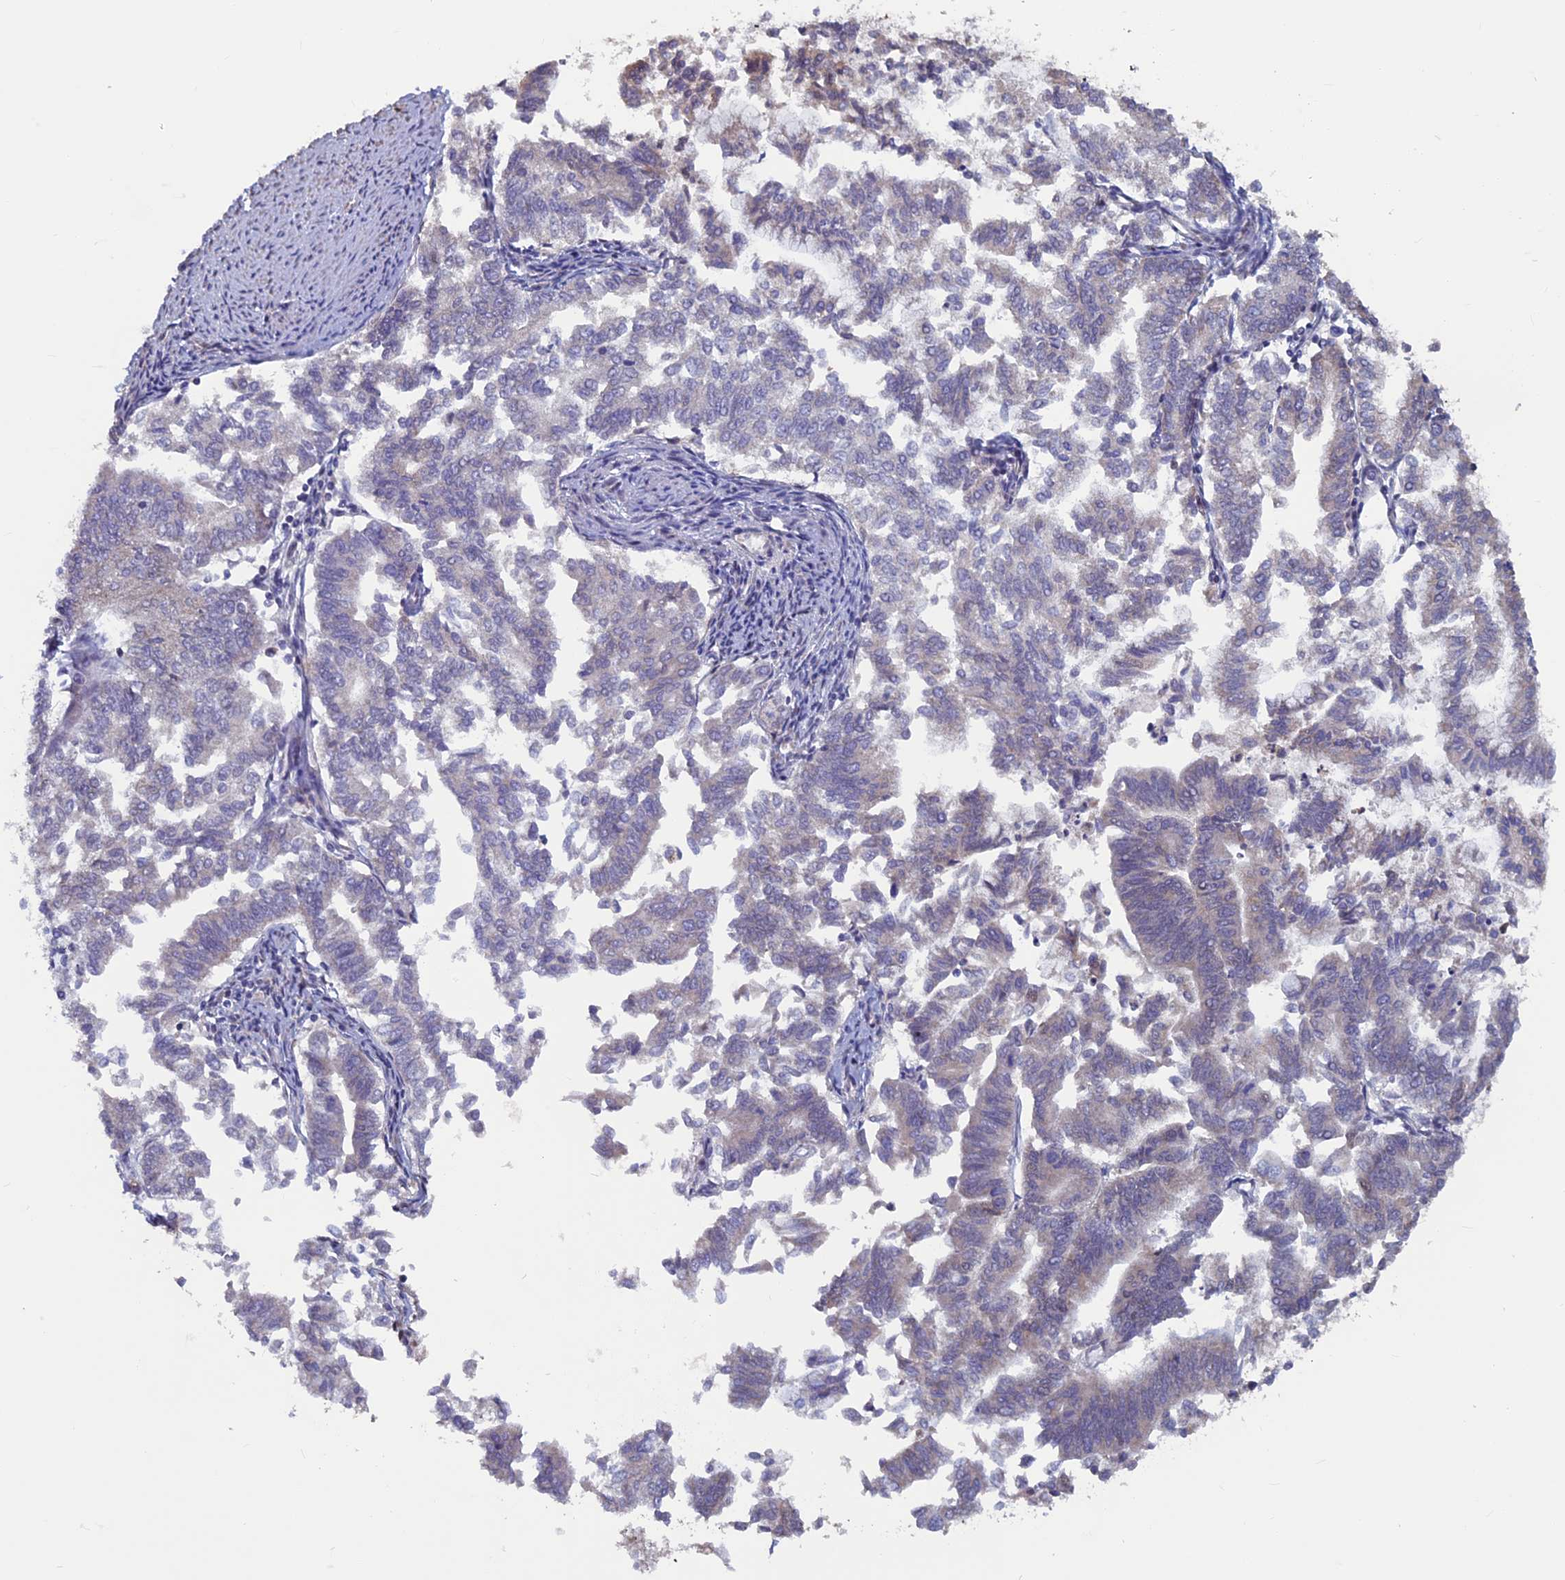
{"staining": {"intensity": "negative", "quantity": "none", "location": "none"}, "tissue": "endometrial cancer", "cell_type": "Tumor cells", "image_type": "cancer", "snomed": [{"axis": "morphology", "description": "Adenocarcinoma, NOS"}, {"axis": "topography", "description": "Endometrium"}], "caption": "Endometrial cancer (adenocarcinoma) stained for a protein using immunohistochemistry shows no expression tumor cells.", "gene": "ACSS1", "patient": {"sex": "female", "age": 79}}